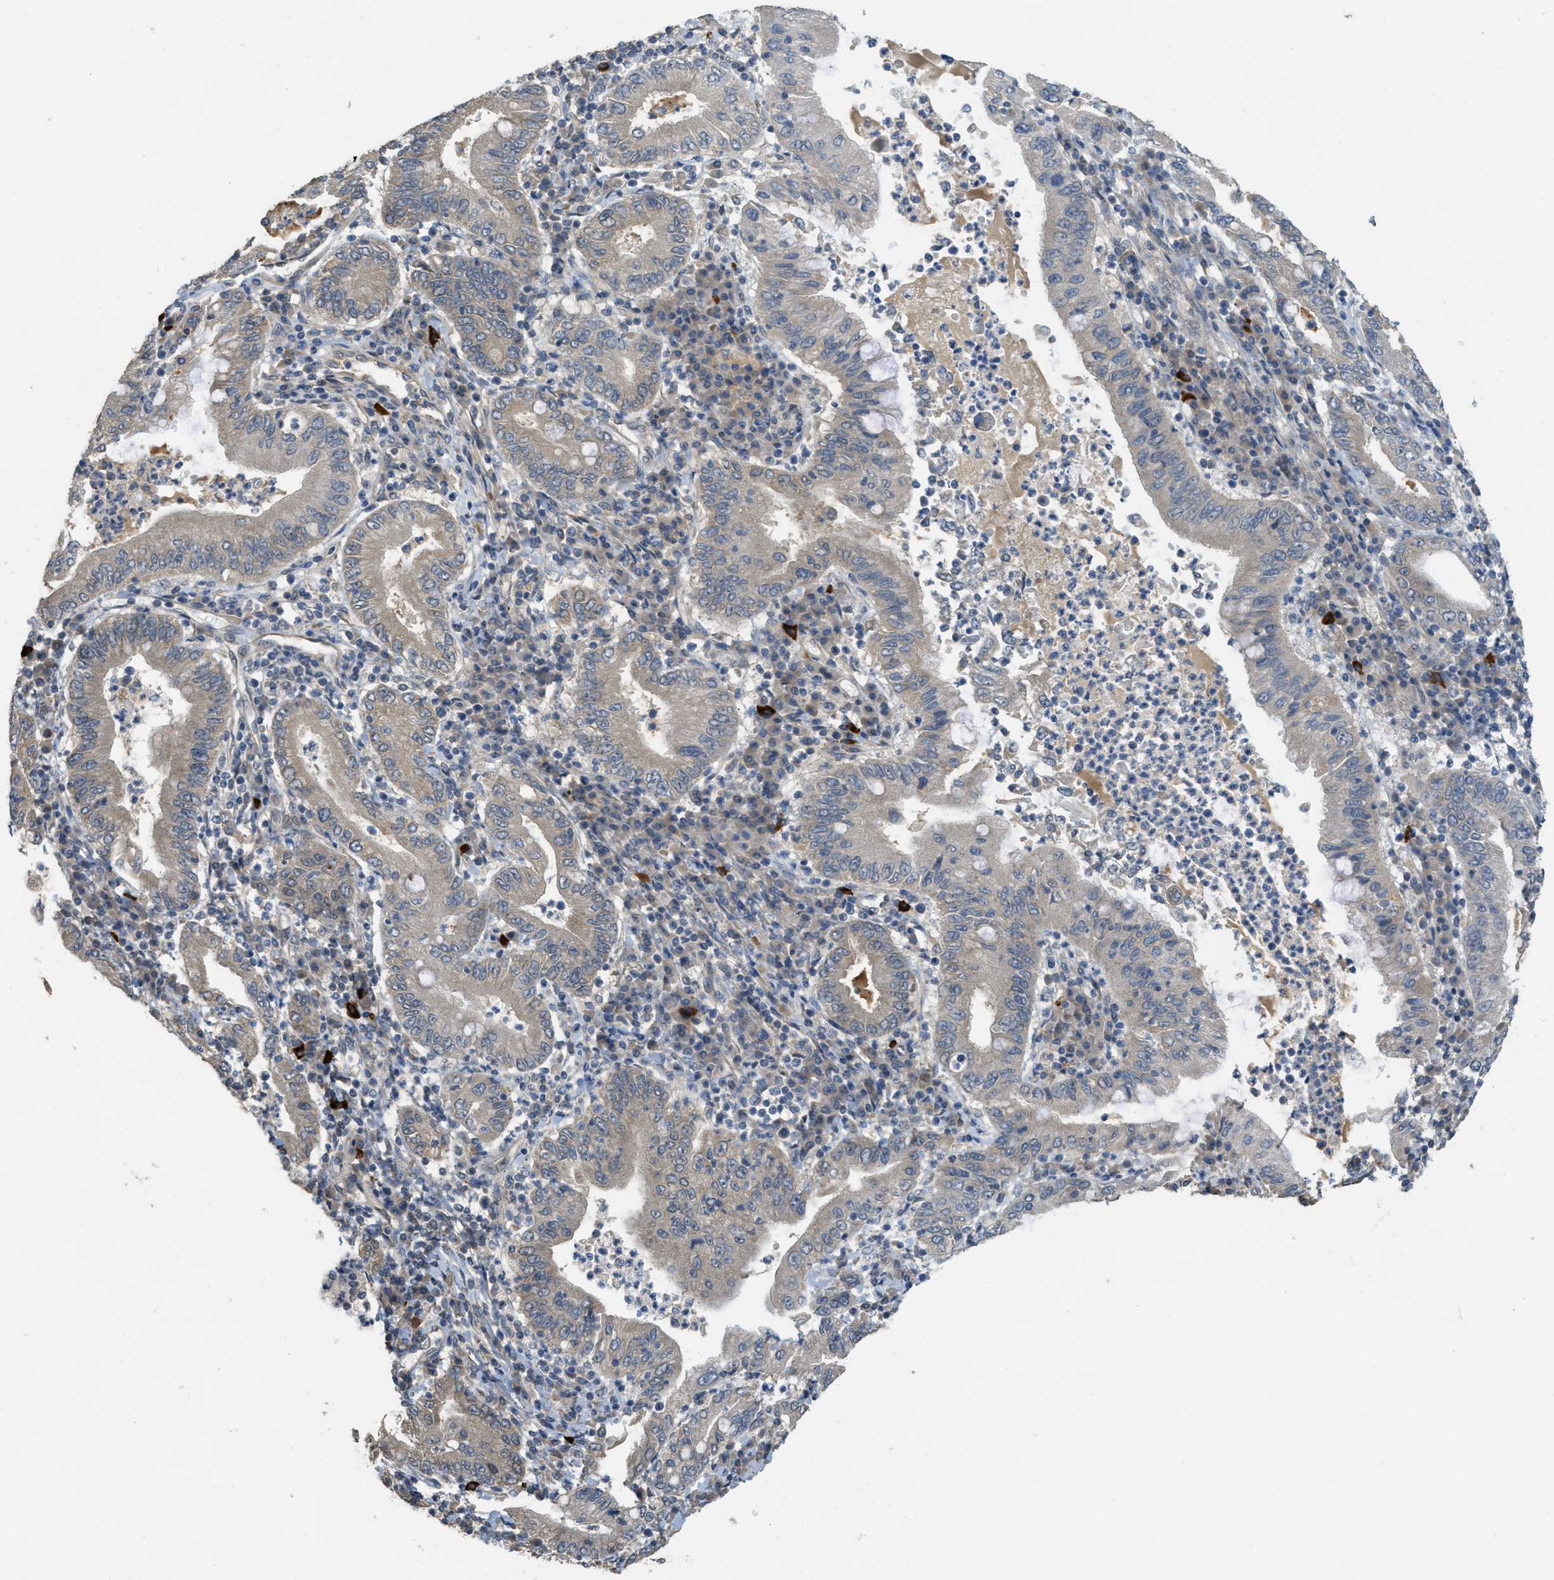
{"staining": {"intensity": "weak", "quantity": ">75%", "location": "cytoplasmic/membranous"}, "tissue": "stomach cancer", "cell_type": "Tumor cells", "image_type": "cancer", "snomed": [{"axis": "morphology", "description": "Normal tissue, NOS"}, {"axis": "morphology", "description": "Adenocarcinoma, NOS"}, {"axis": "topography", "description": "Esophagus"}, {"axis": "topography", "description": "Stomach, upper"}, {"axis": "topography", "description": "Peripheral nerve tissue"}], "caption": "Protein expression analysis of human stomach adenocarcinoma reveals weak cytoplasmic/membranous staining in approximately >75% of tumor cells. (brown staining indicates protein expression, while blue staining denotes nuclei).", "gene": "IGF2BP2", "patient": {"sex": "male", "age": 62}}